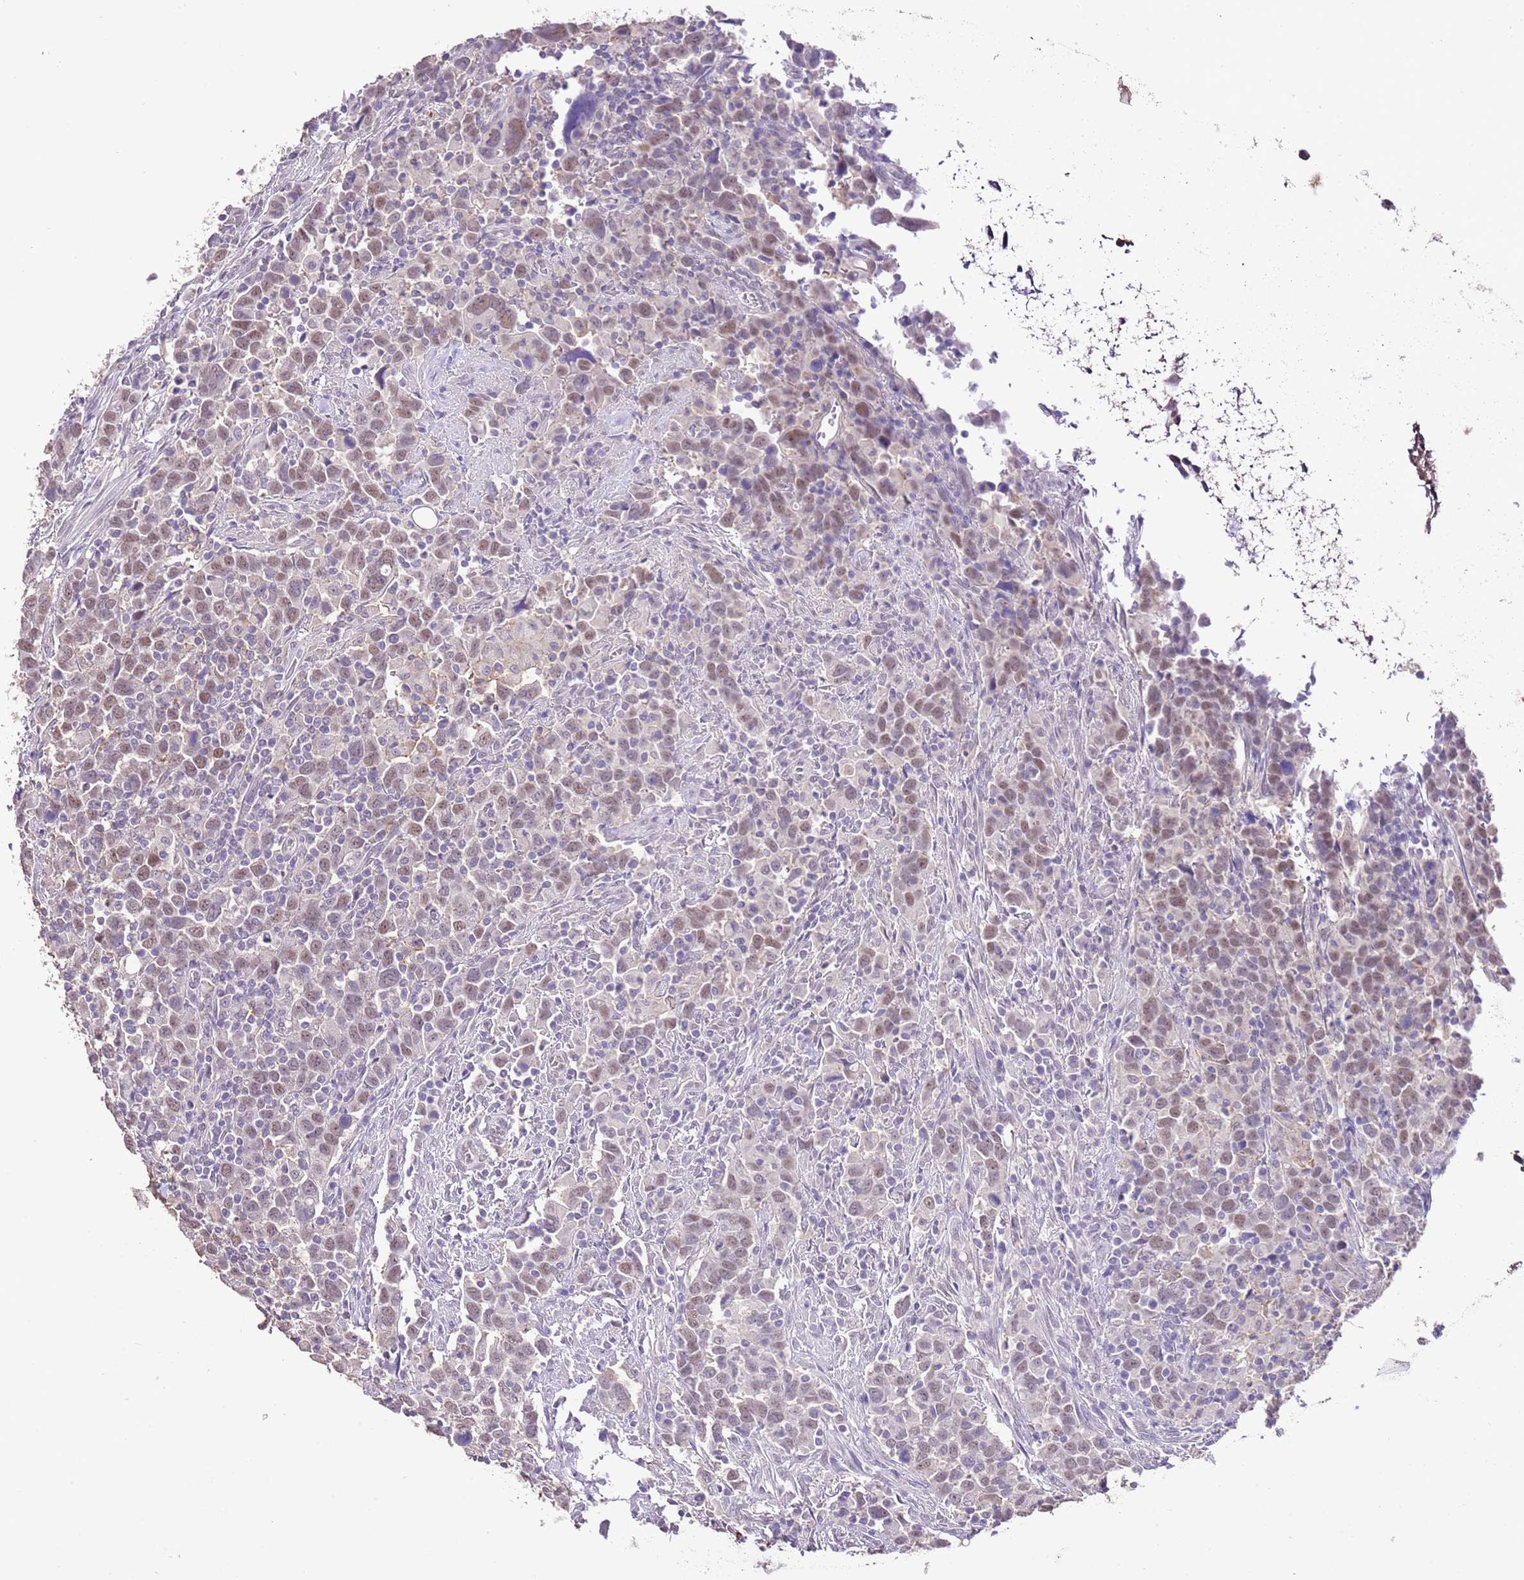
{"staining": {"intensity": "moderate", "quantity": ">75%", "location": "nuclear"}, "tissue": "urothelial cancer", "cell_type": "Tumor cells", "image_type": "cancer", "snomed": [{"axis": "morphology", "description": "Urothelial carcinoma, High grade"}, {"axis": "topography", "description": "Urinary bladder"}], "caption": "Moderate nuclear expression for a protein is seen in approximately >75% of tumor cells of high-grade urothelial carcinoma using immunohistochemistry (IHC).", "gene": "IZUMO4", "patient": {"sex": "male", "age": 61}}